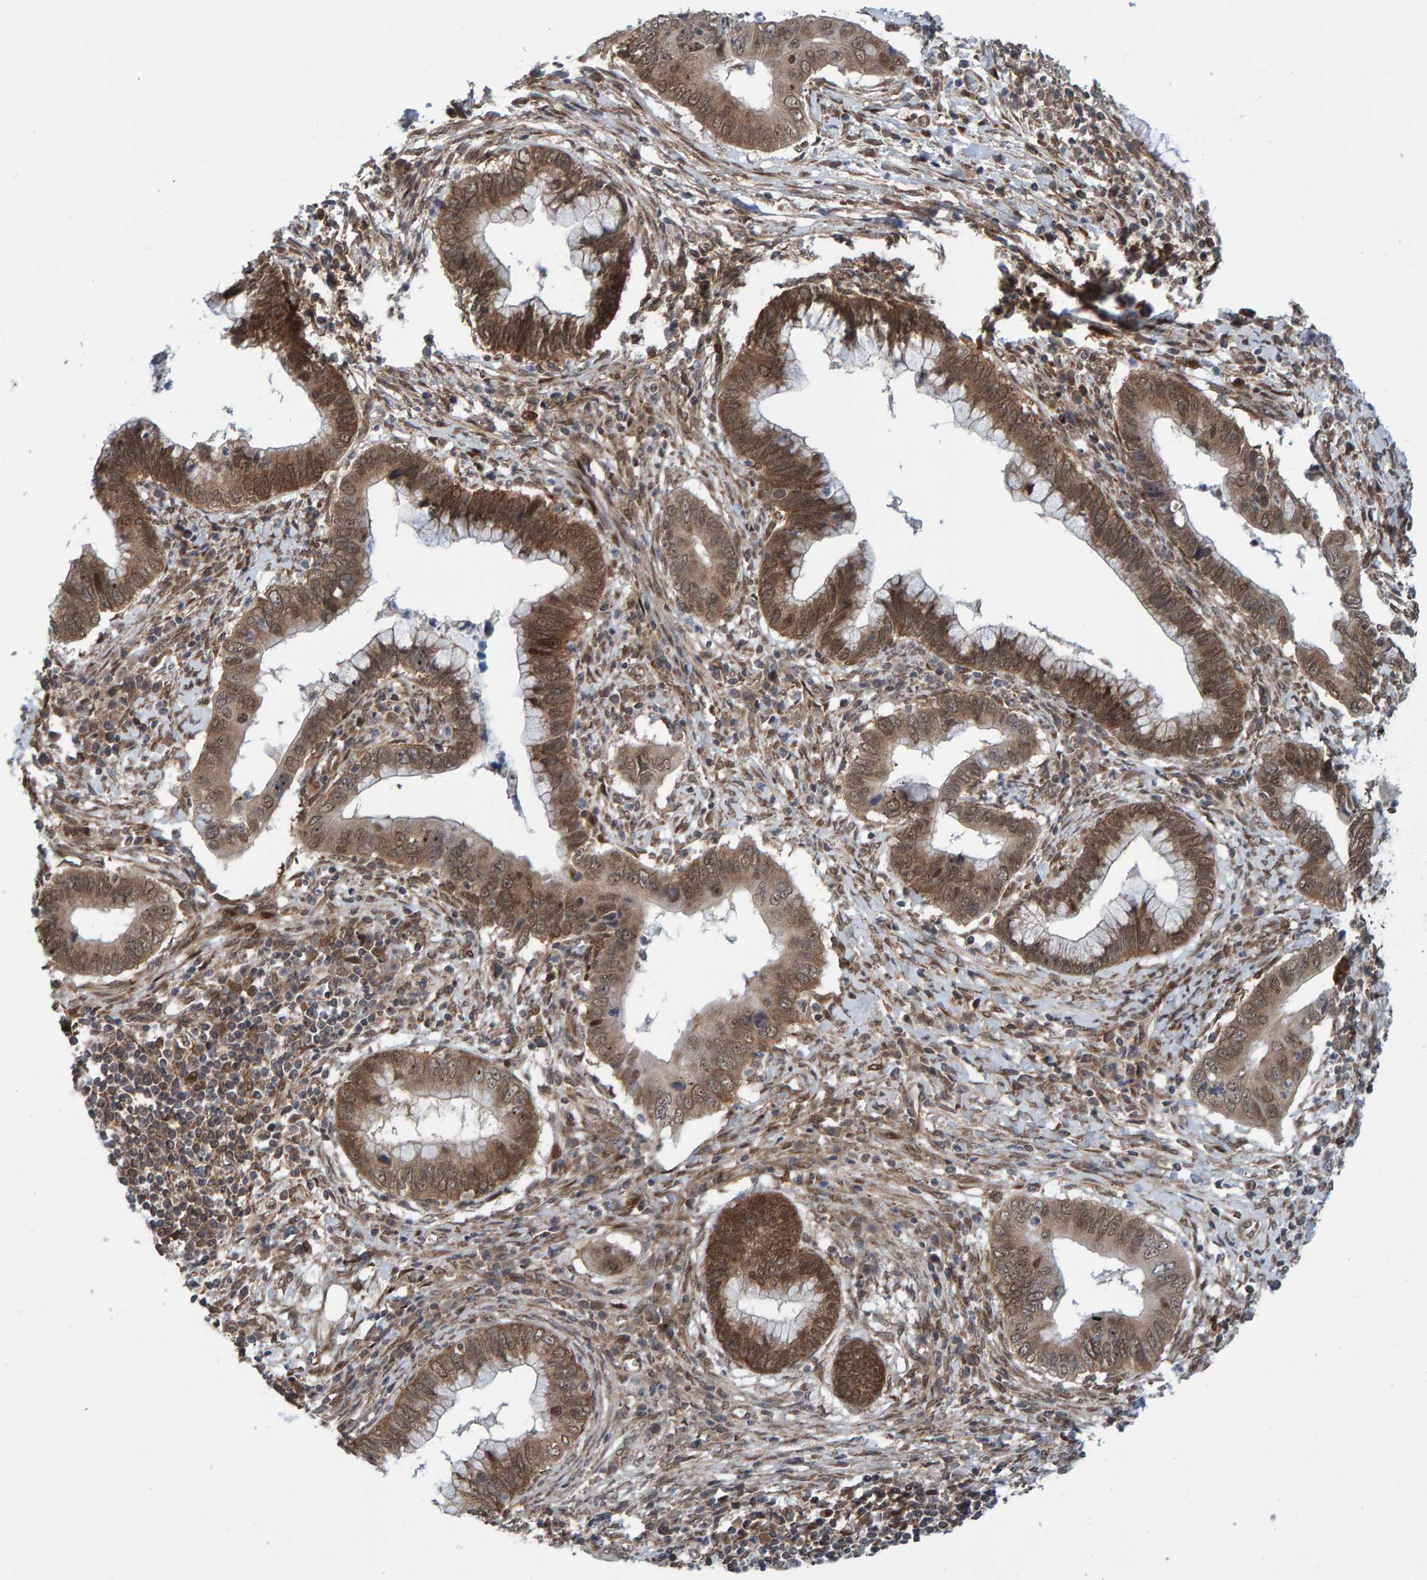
{"staining": {"intensity": "moderate", "quantity": ">75%", "location": "cytoplasmic/membranous,nuclear"}, "tissue": "cervical cancer", "cell_type": "Tumor cells", "image_type": "cancer", "snomed": [{"axis": "morphology", "description": "Adenocarcinoma, NOS"}, {"axis": "topography", "description": "Cervix"}], "caption": "Protein staining shows moderate cytoplasmic/membranous and nuclear staining in about >75% of tumor cells in cervical adenocarcinoma.", "gene": "ZNF366", "patient": {"sex": "female", "age": 44}}